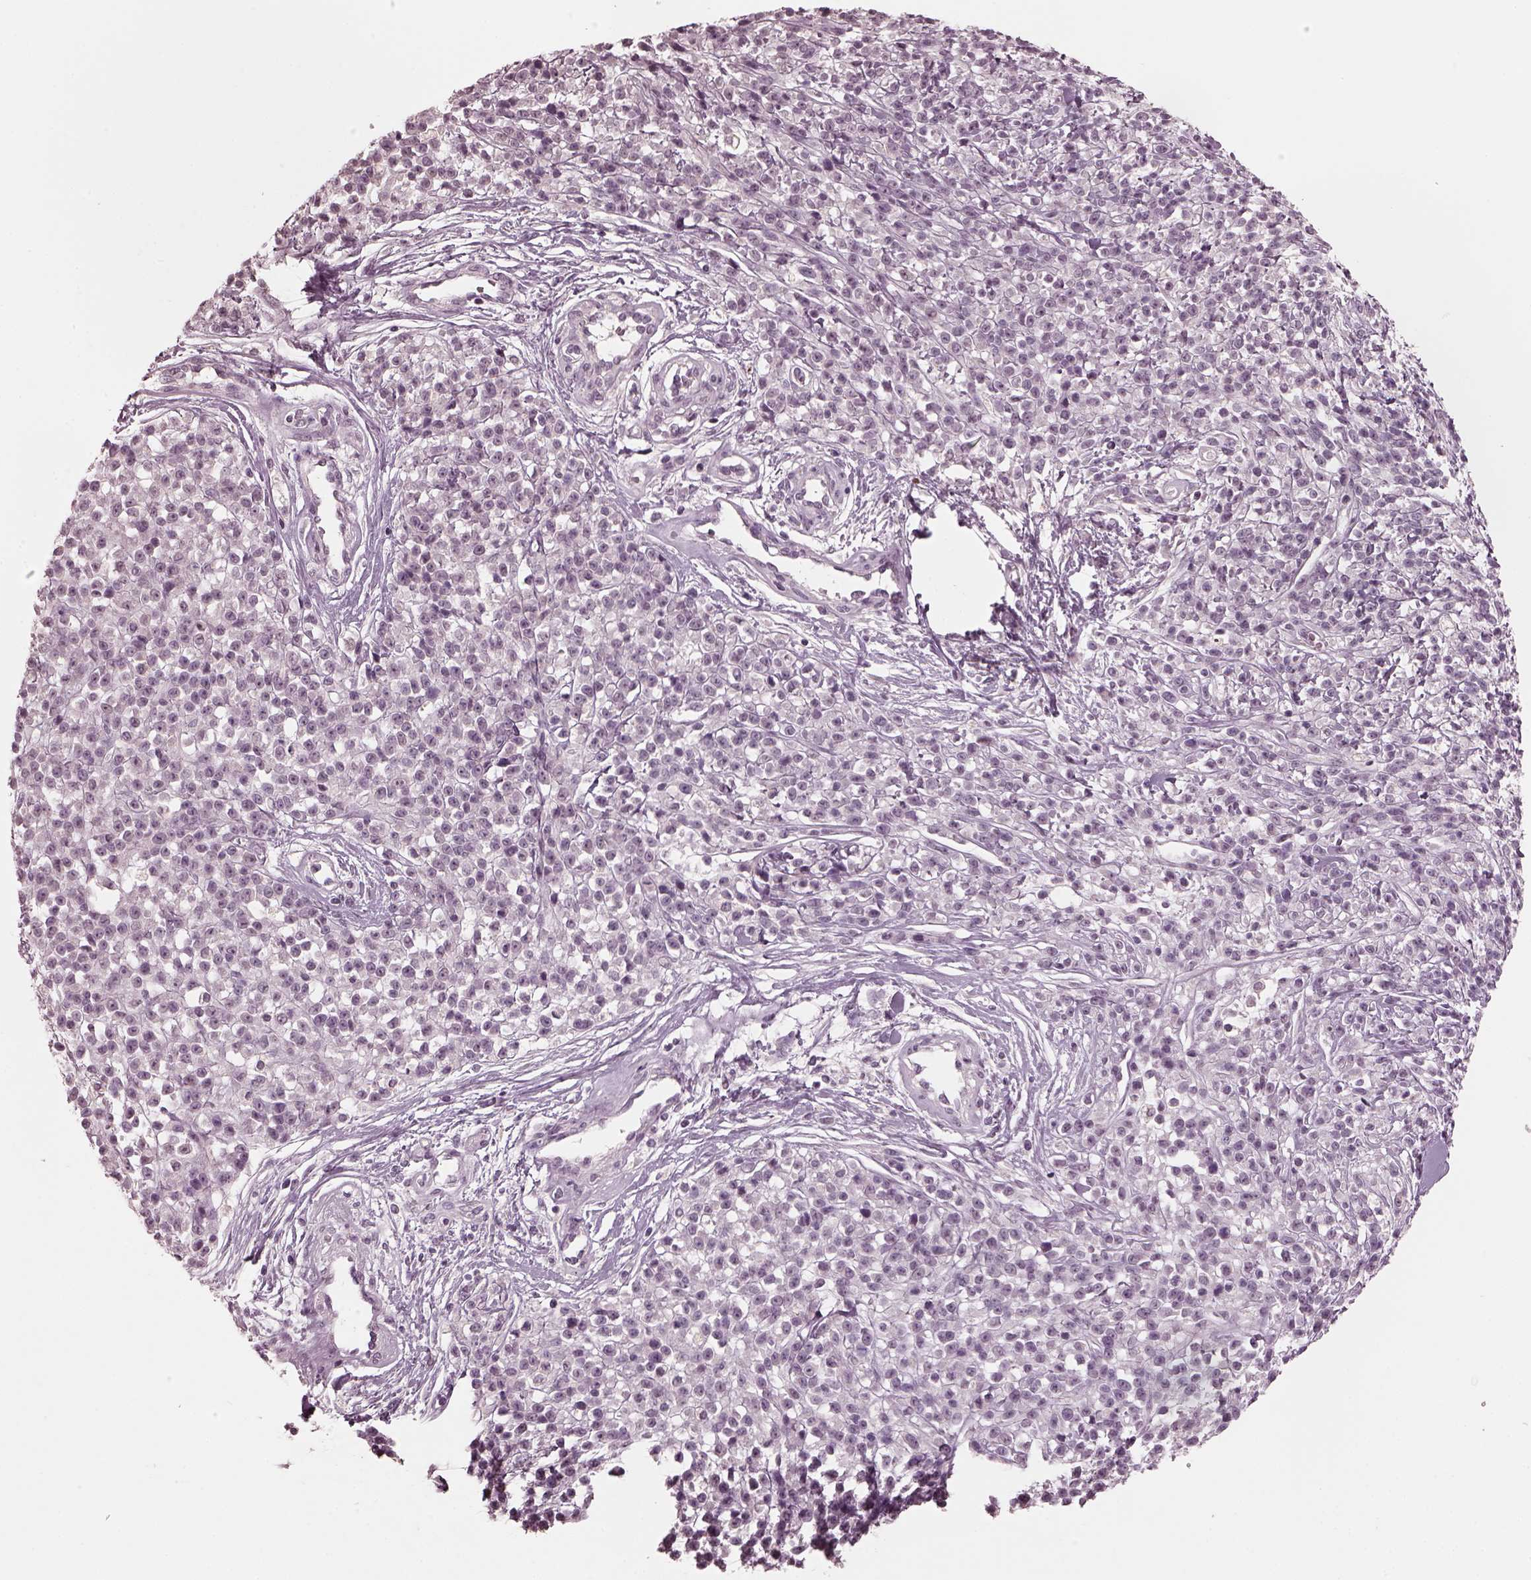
{"staining": {"intensity": "negative", "quantity": "none", "location": "none"}, "tissue": "melanoma", "cell_type": "Tumor cells", "image_type": "cancer", "snomed": [{"axis": "morphology", "description": "Malignant melanoma, NOS"}, {"axis": "topography", "description": "Skin"}, {"axis": "topography", "description": "Skin of trunk"}], "caption": "IHC of human melanoma displays no staining in tumor cells. (DAB (3,3'-diaminobenzidine) immunohistochemistry, high magnification).", "gene": "RCVRN", "patient": {"sex": "male", "age": 74}}